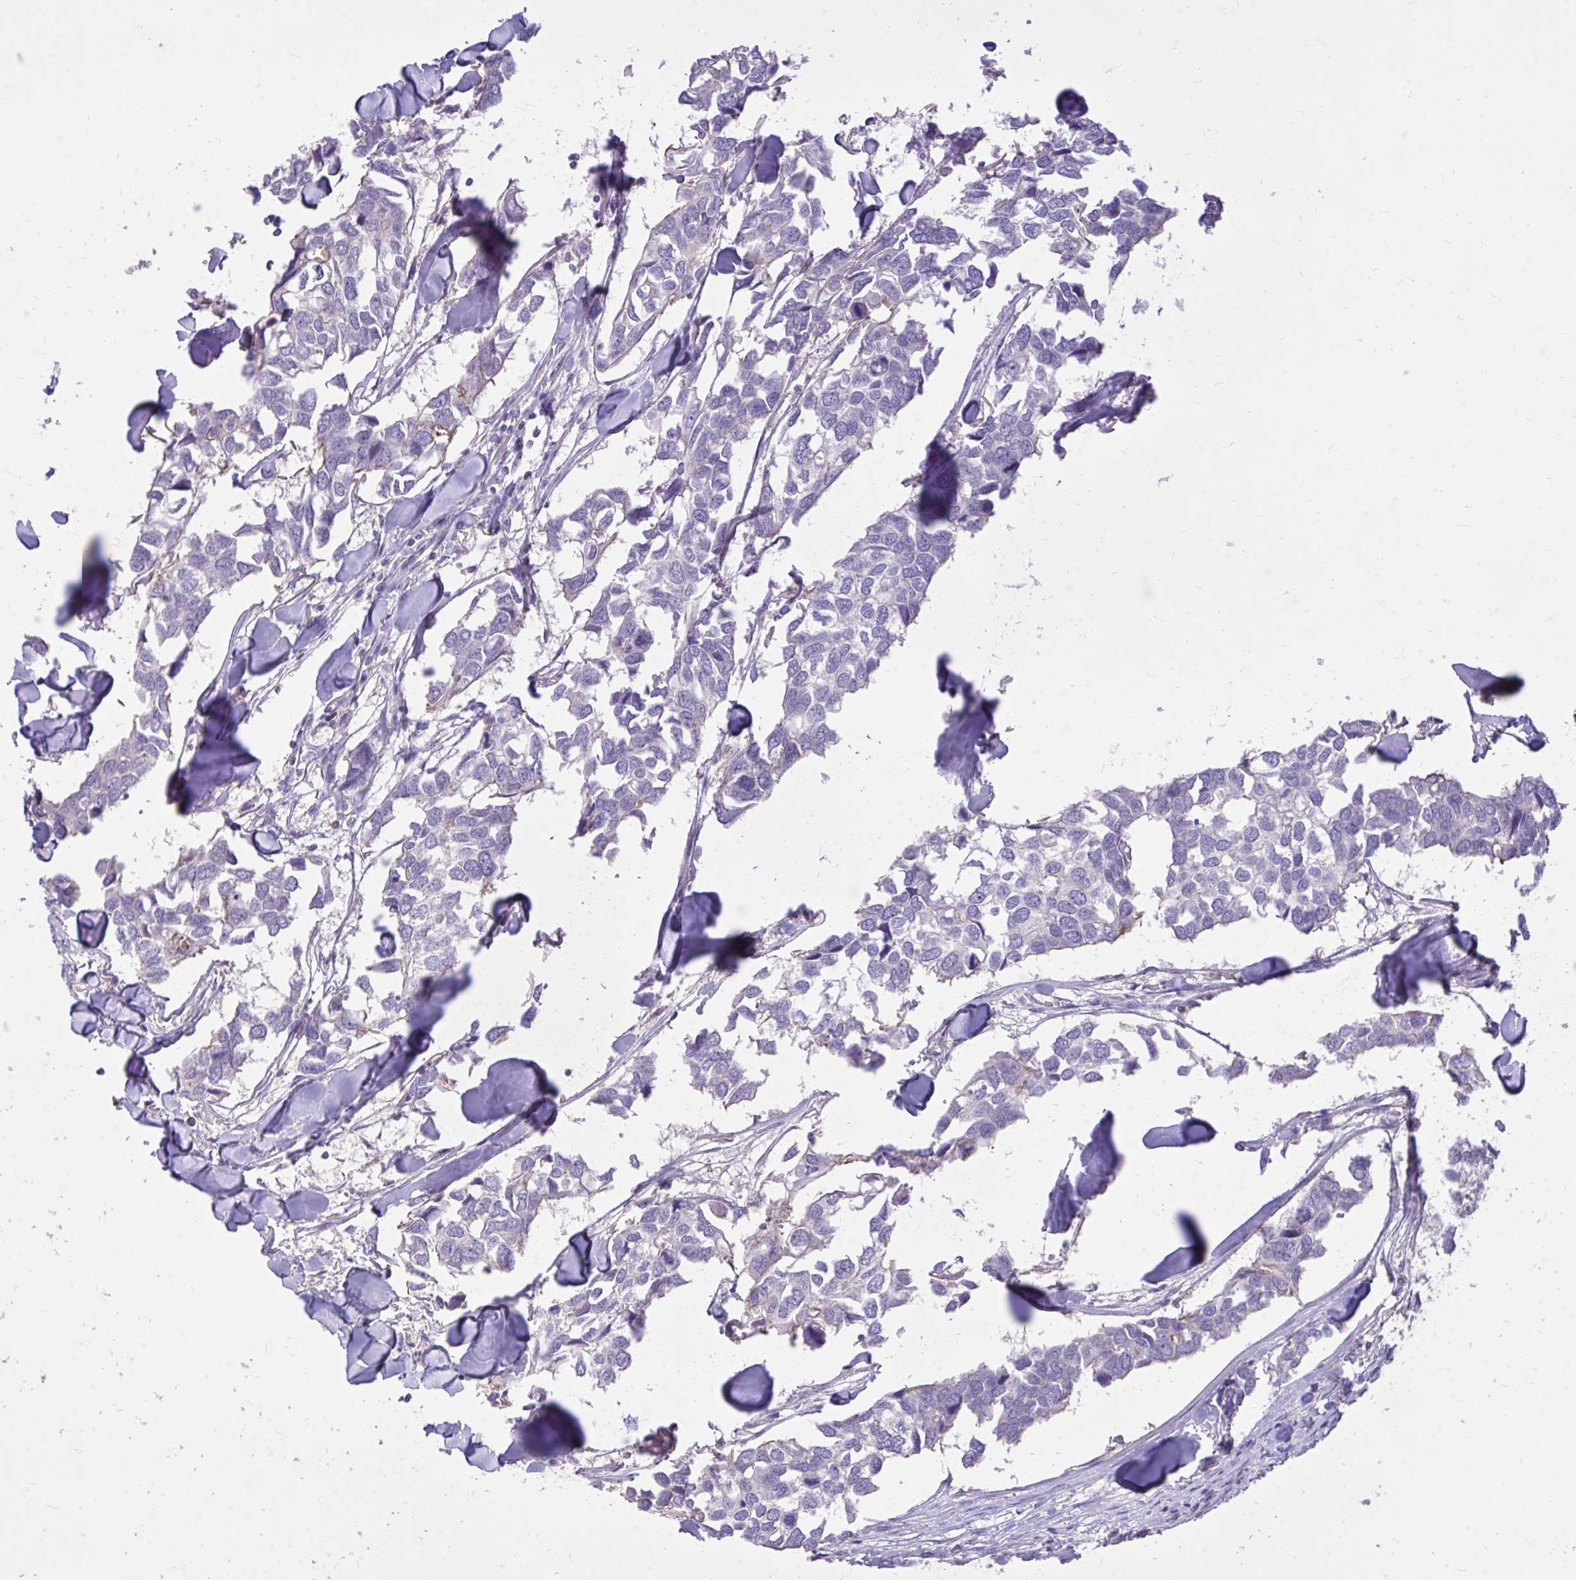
{"staining": {"intensity": "negative", "quantity": "none", "location": "none"}, "tissue": "breast cancer", "cell_type": "Tumor cells", "image_type": "cancer", "snomed": [{"axis": "morphology", "description": "Duct carcinoma"}, {"axis": "topography", "description": "Breast"}], "caption": "DAB immunohistochemical staining of breast intraductal carcinoma demonstrates no significant staining in tumor cells.", "gene": "IGFL2", "patient": {"sex": "female", "age": 83}}